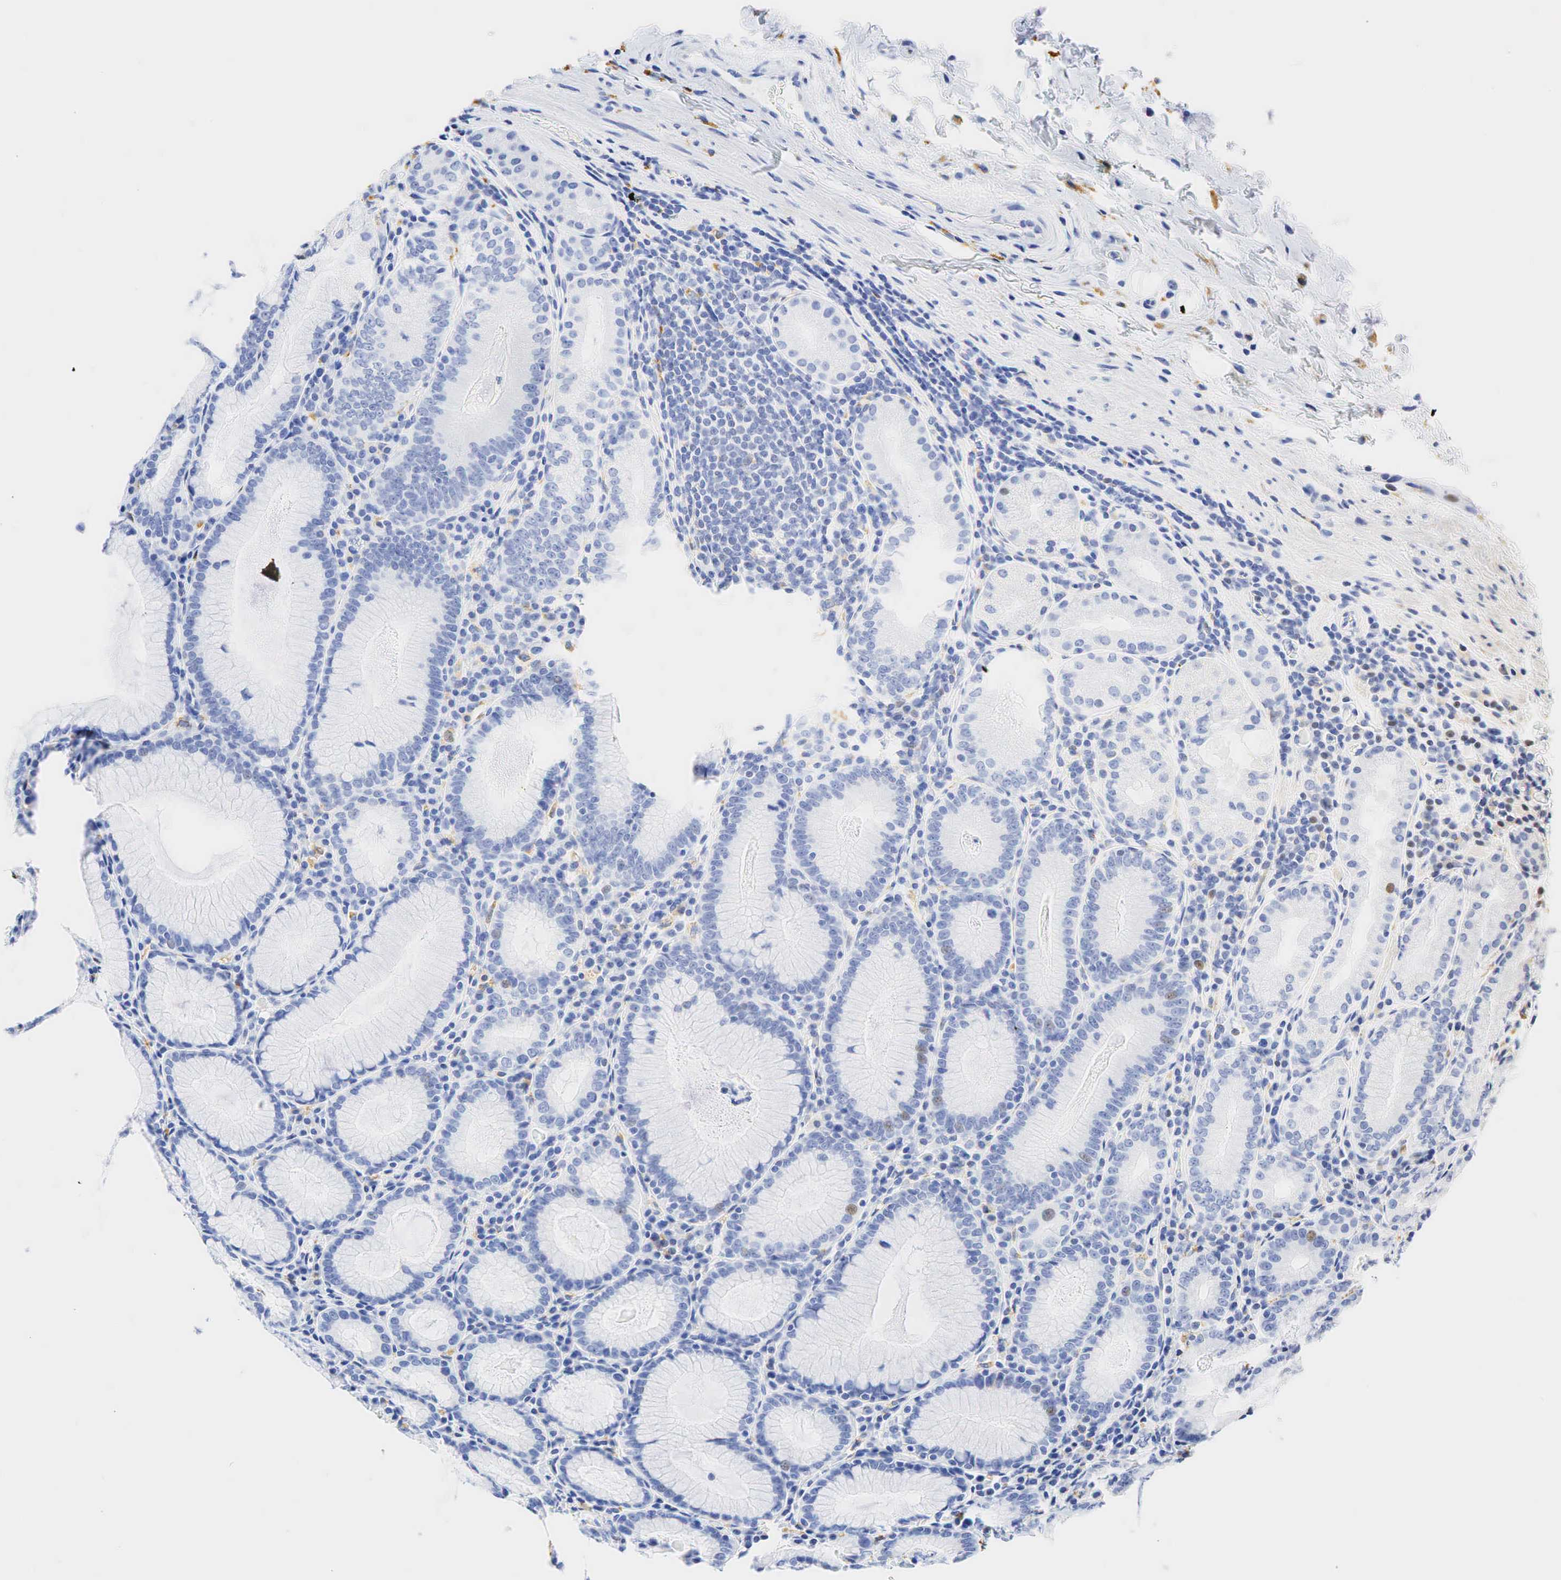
{"staining": {"intensity": "negative", "quantity": "none", "location": "none"}, "tissue": "stomach", "cell_type": "Glandular cells", "image_type": "normal", "snomed": [{"axis": "morphology", "description": "Normal tissue, NOS"}, {"axis": "topography", "description": "Stomach, lower"}], "caption": "High power microscopy photomicrograph of an immunohistochemistry histopathology image of unremarkable stomach, revealing no significant positivity in glandular cells.", "gene": "CD68", "patient": {"sex": "female", "age": 43}}